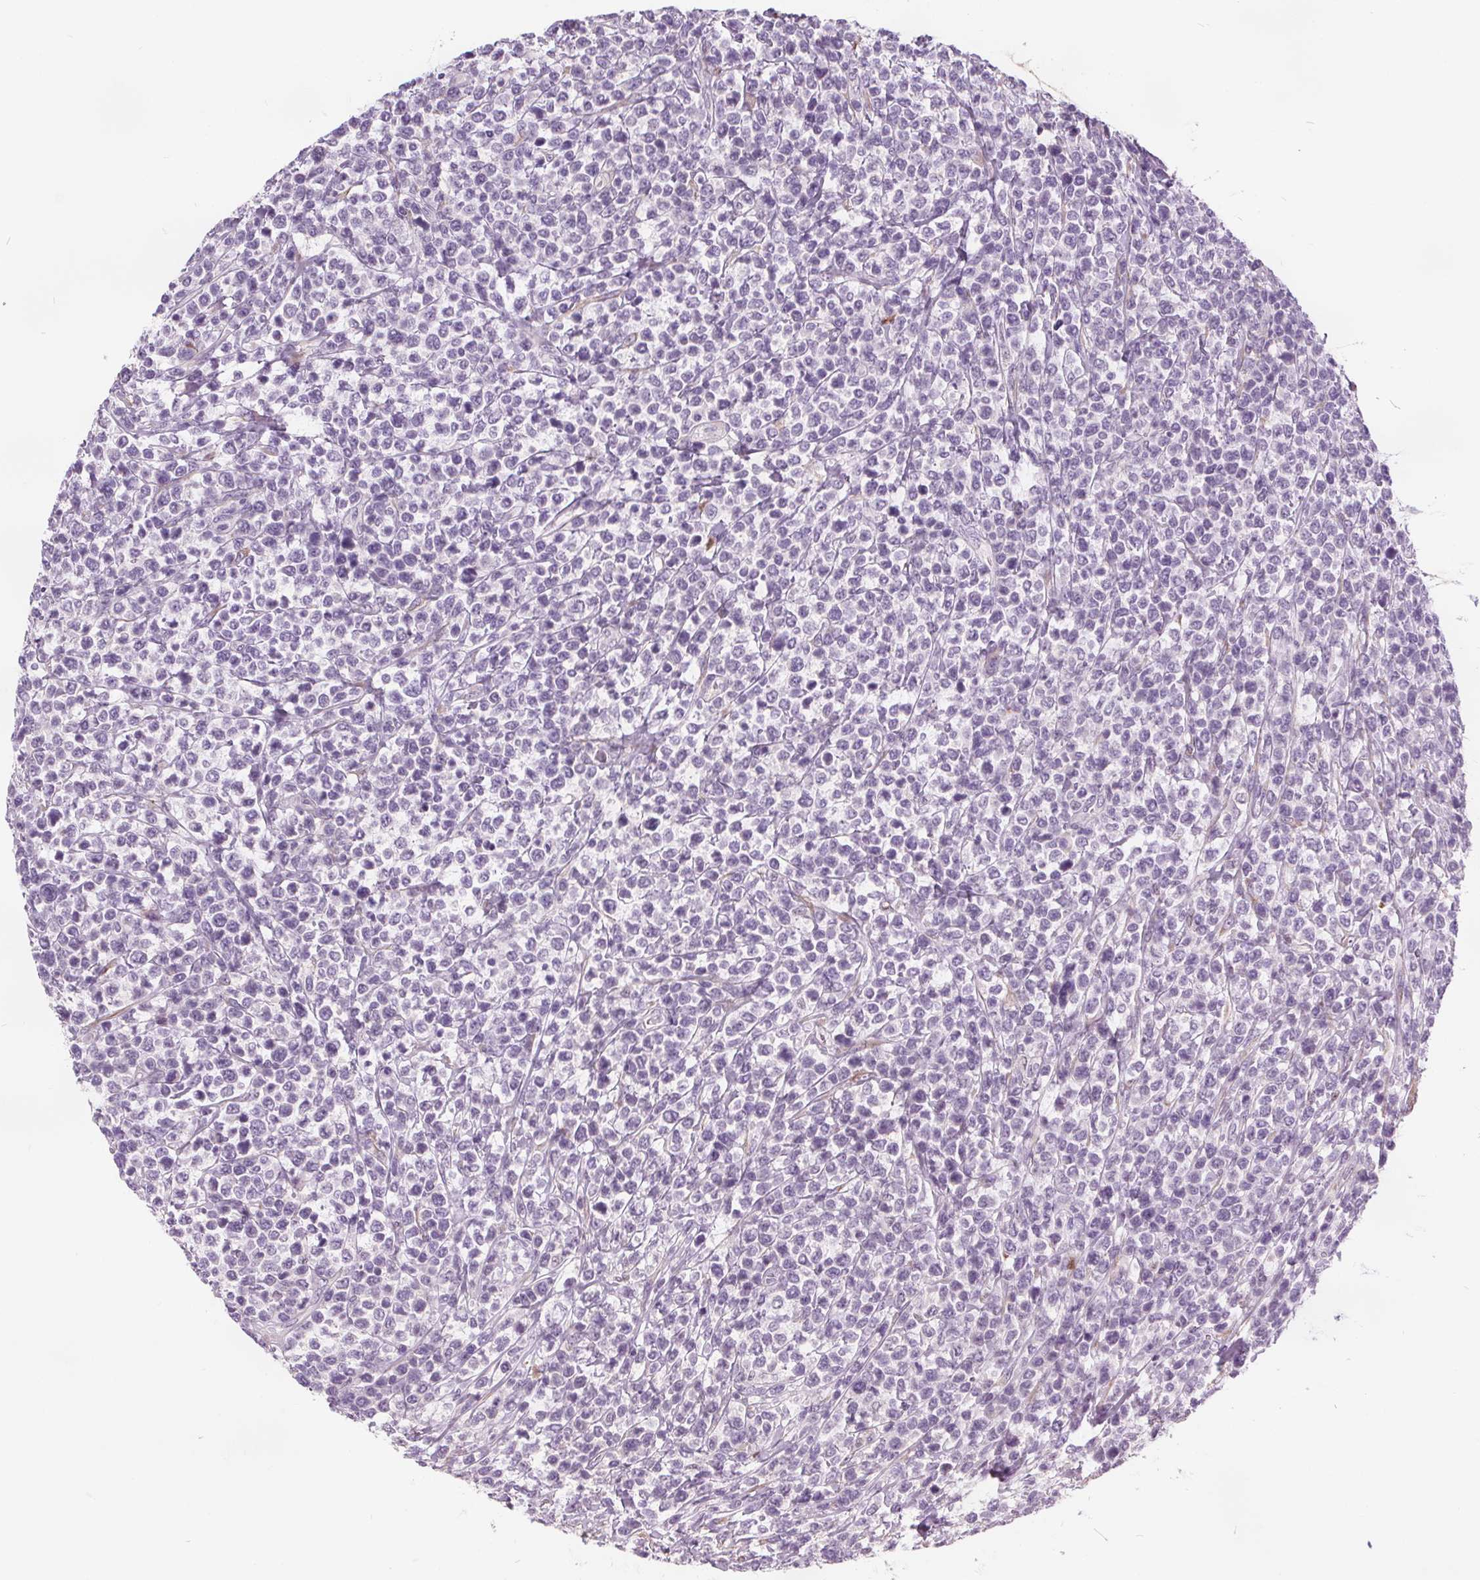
{"staining": {"intensity": "negative", "quantity": "none", "location": "none"}, "tissue": "lymphoma", "cell_type": "Tumor cells", "image_type": "cancer", "snomed": [{"axis": "morphology", "description": "Malignant lymphoma, non-Hodgkin's type, High grade"}, {"axis": "topography", "description": "Soft tissue"}], "caption": "Tumor cells are negative for brown protein staining in lymphoma.", "gene": "ACOX2", "patient": {"sex": "female", "age": 56}}